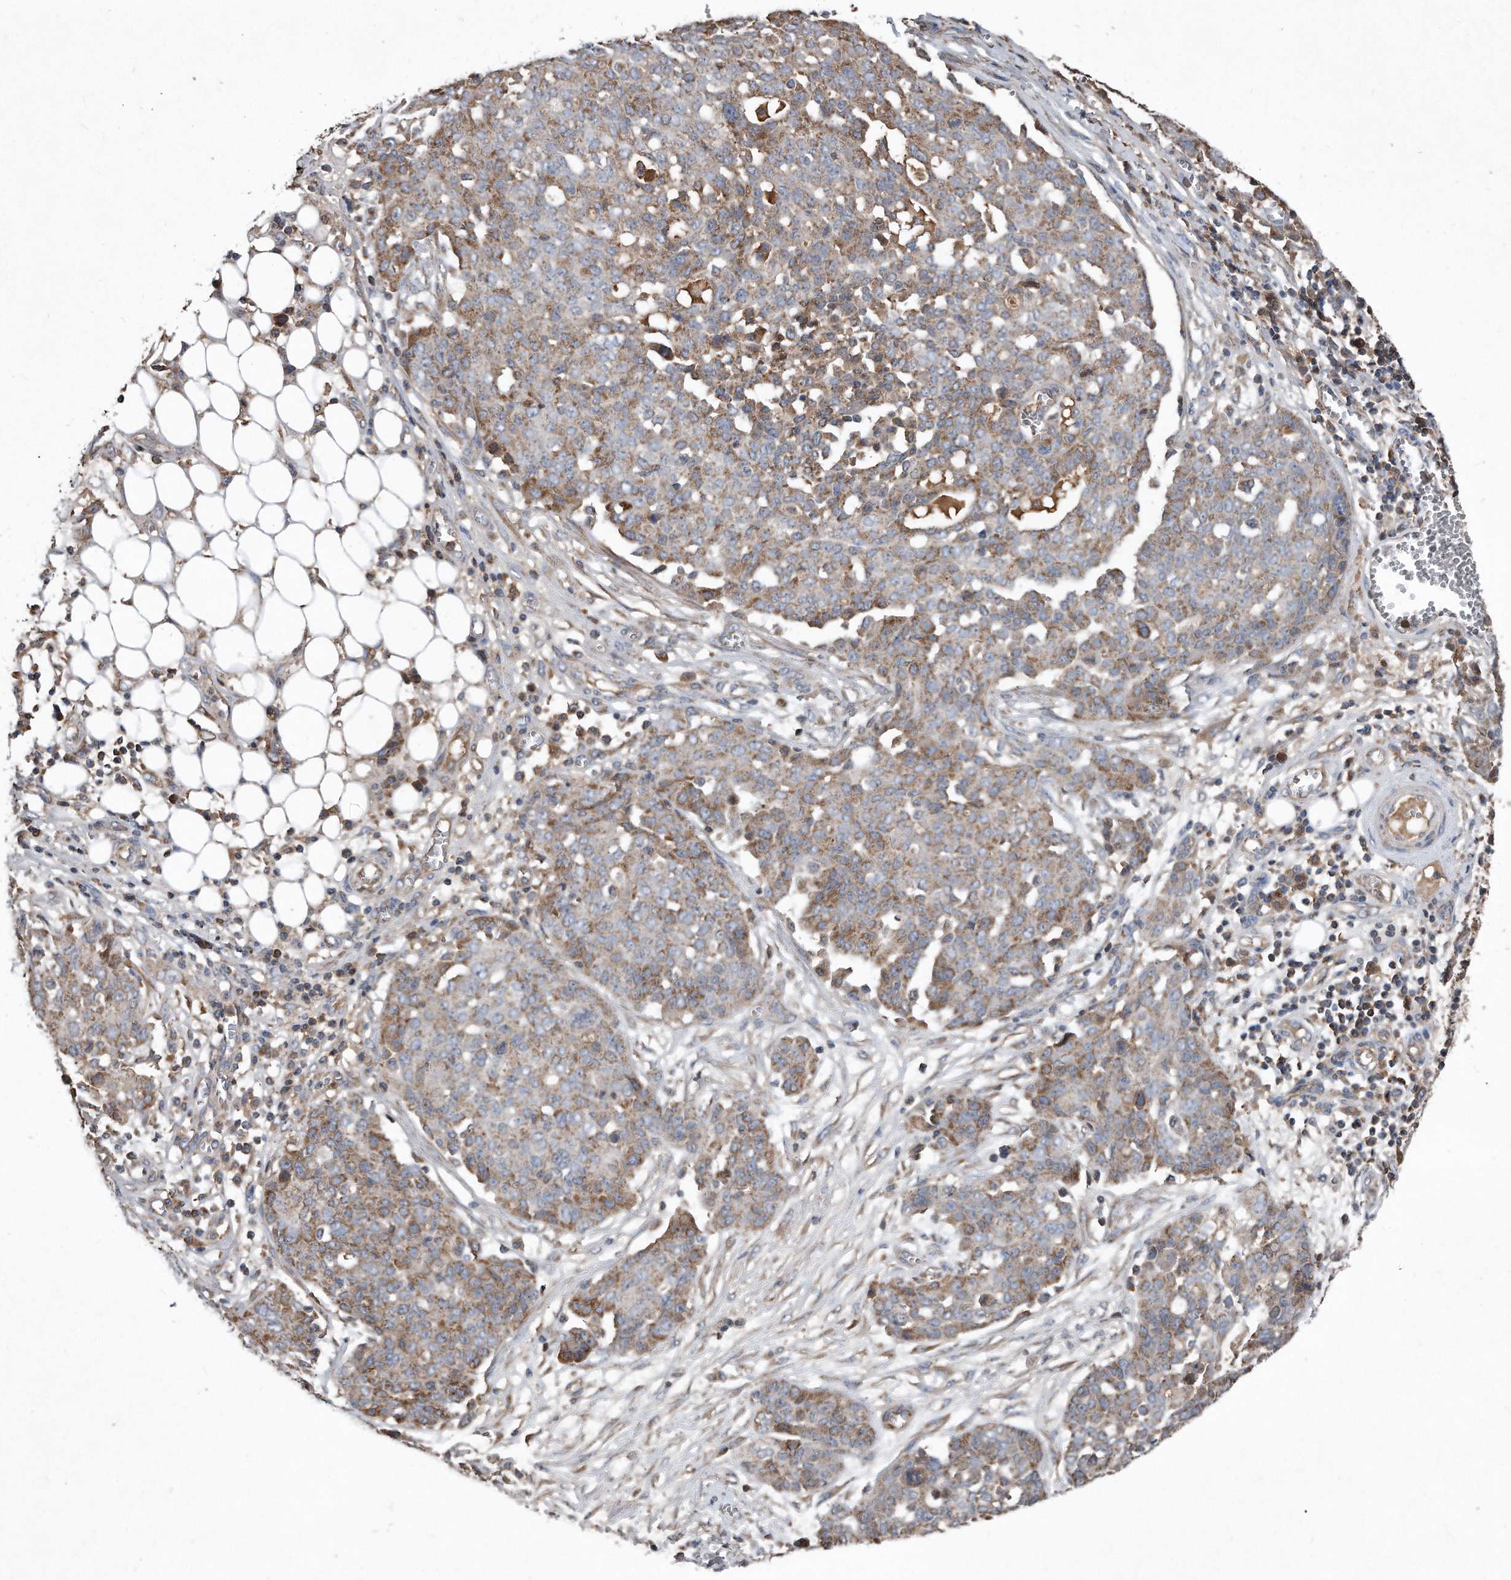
{"staining": {"intensity": "moderate", "quantity": "25%-75%", "location": "cytoplasmic/membranous"}, "tissue": "ovarian cancer", "cell_type": "Tumor cells", "image_type": "cancer", "snomed": [{"axis": "morphology", "description": "Cystadenocarcinoma, serous, NOS"}, {"axis": "topography", "description": "Soft tissue"}, {"axis": "topography", "description": "Ovary"}], "caption": "Protein analysis of ovarian cancer (serous cystadenocarcinoma) tissue exhibits moderate cytoplasmic/membranous staining in about 25%-75% of tumor cells.", "gene": "SDHA", "patient": {"sex": "female", "age": 57}}